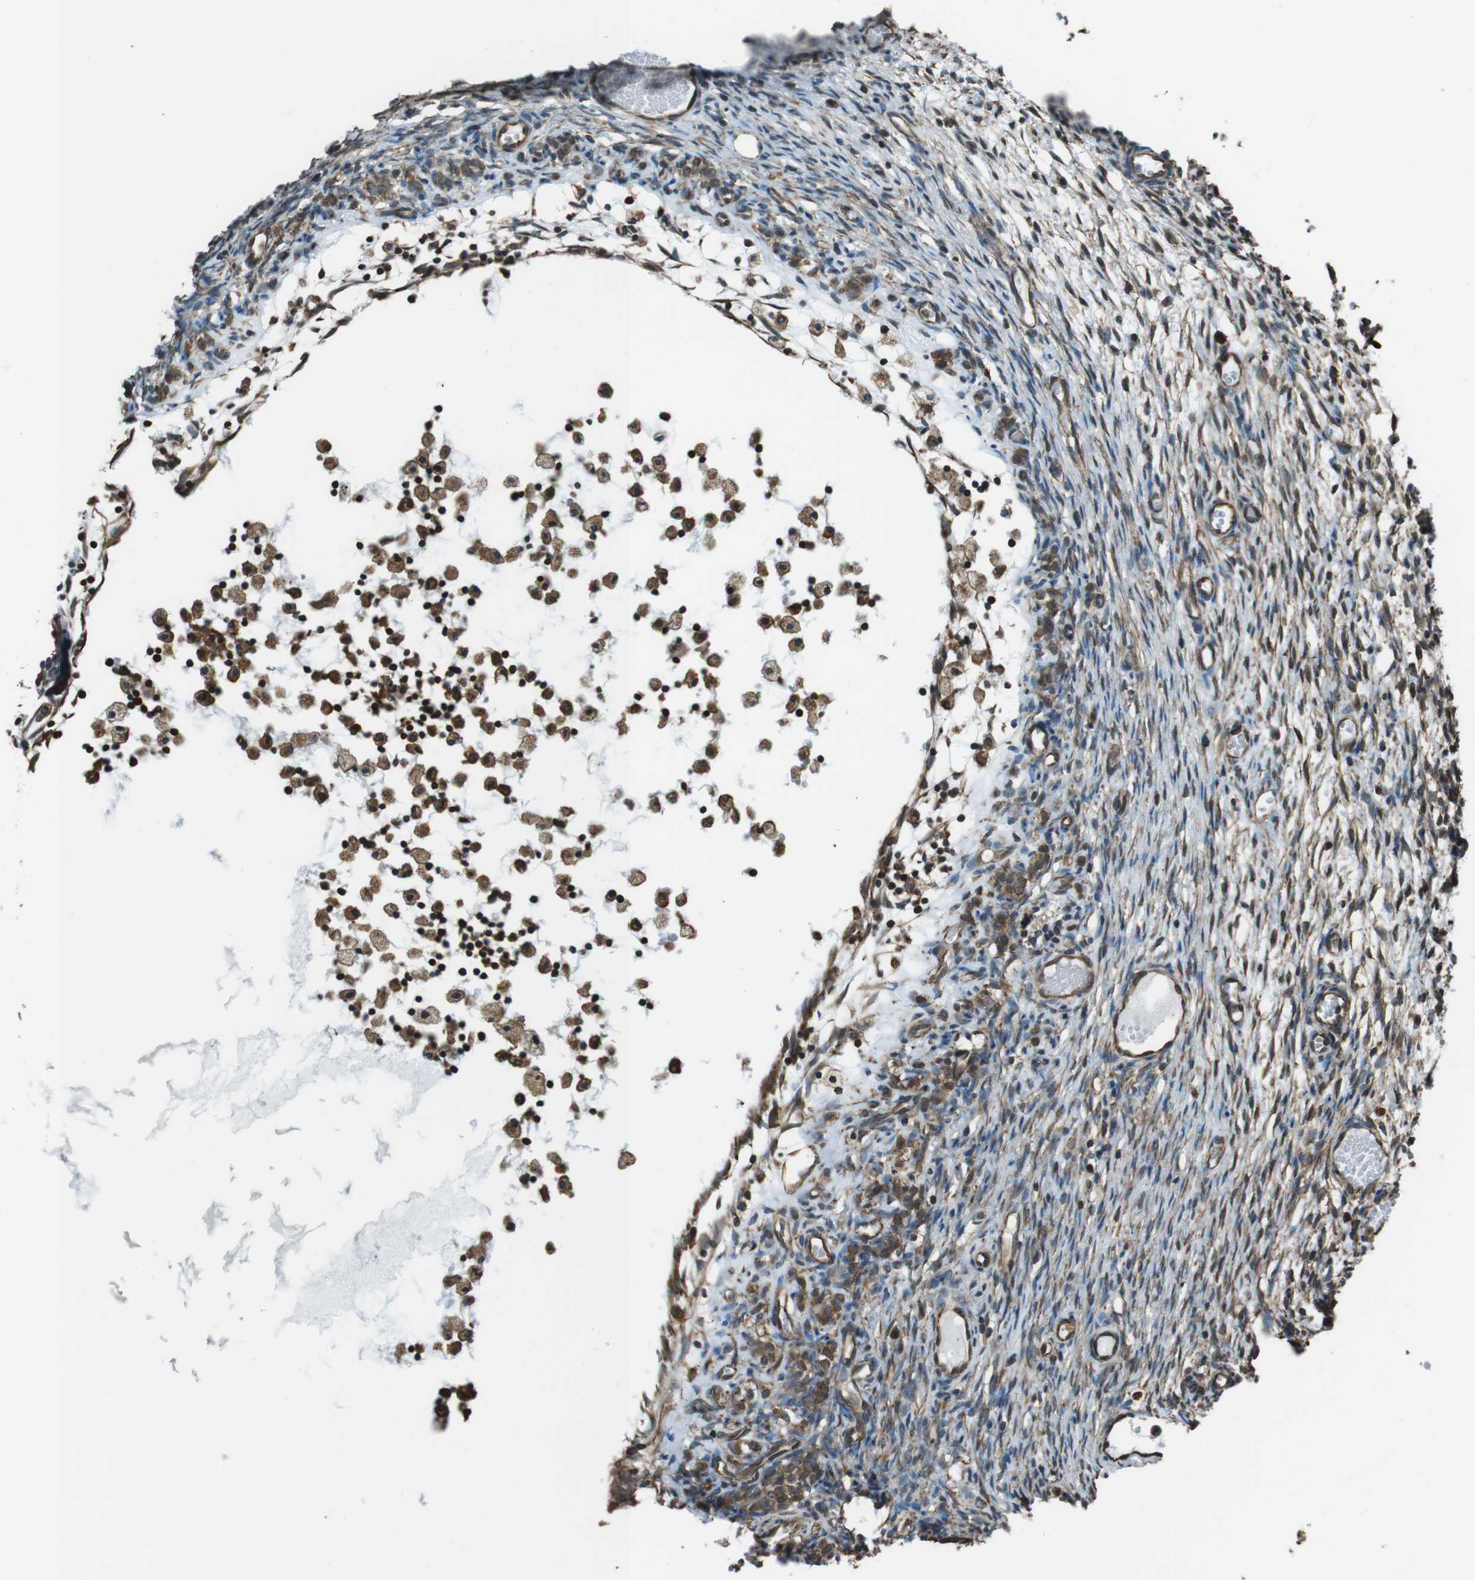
{"staining": {"intensity": "moderate", "quantity": ">75%", "location": "cytoplasmic/membranous"}, "tissue": "ovary", "cell_type": "Ovarian stroma cells", "image_type": "normal", "snomed": [{"axis": "morphology", "description": "Normal tissue, NOS"}, {"axis": "topography", "description": "Ovary"}], "caption": "Immunohistochemistry (IHC) staining of benign ovary, which shows medium levels of moderate cytoplasmic/membranous positivity in about >75% of ovarian stroma cells indicating moderate cytoplasmic/membranous protein expression. The staining was performed using DAB (brown) for protein detection and nuclei were counterstained in hematoxylin (blue).", "gene": "PA2G4", "patient": {"sex": "female", "age": 35}}